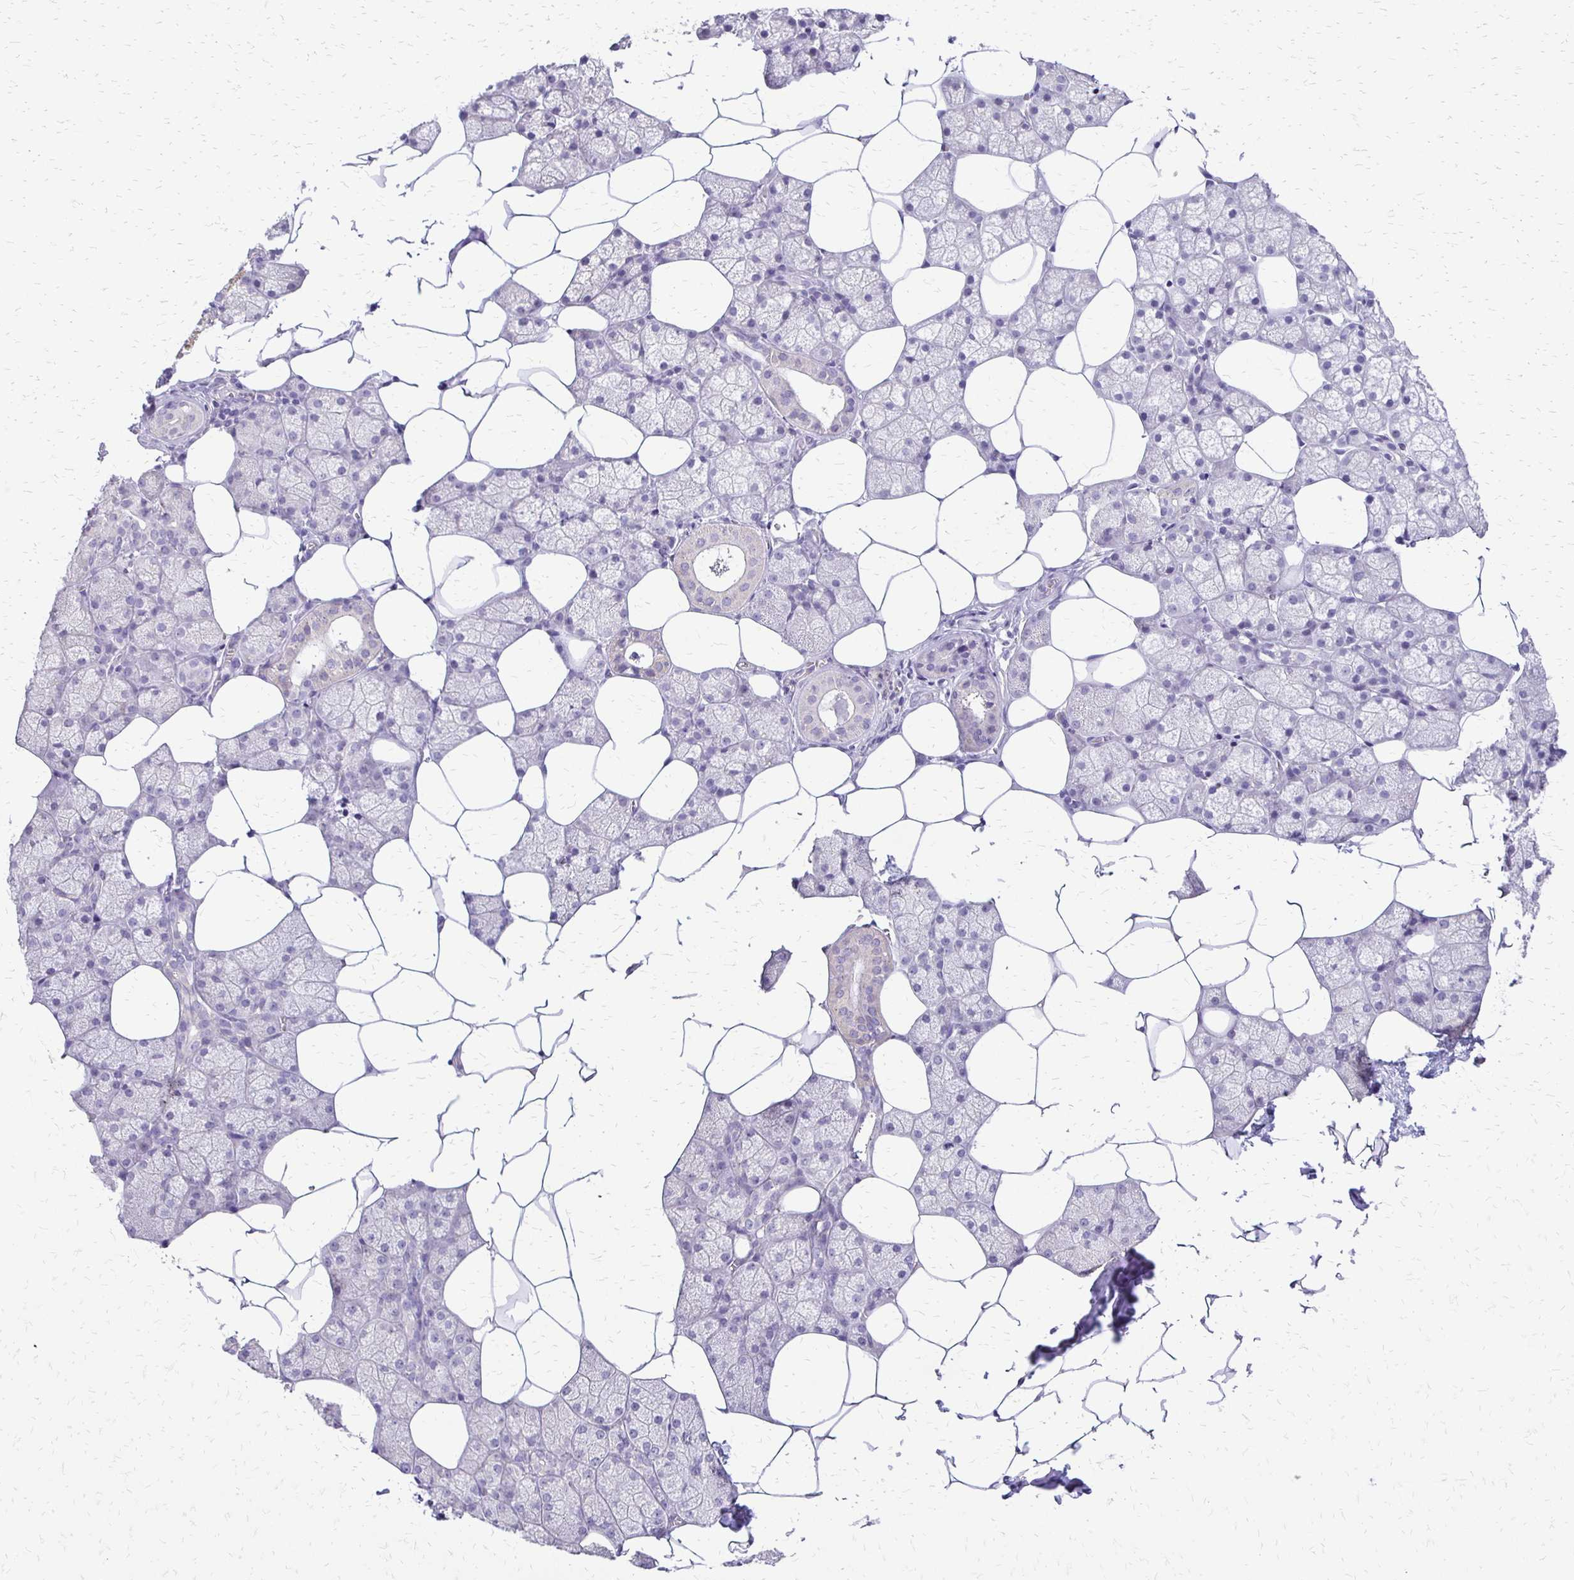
{"staining": {"intensity": "negative", "quantity": "none", "location": "none"}, "tissue": "salivary gland", "cell_type": "Glandular cells", "image_type": "normal", "snomed": [{"axis": "morphology", "description": "Normal tissue, NOS"}, {"axis": "topography", "description": "Salivary gland"}], "caption": "This photomicrograph is of benign salivary gland stained with IHC to label a protein in brown with the nuclei are counter-stained blue. There is no staining in glandular cells.", "gene": "ALPG", "patient": {"sex": "female", "age": 43}}